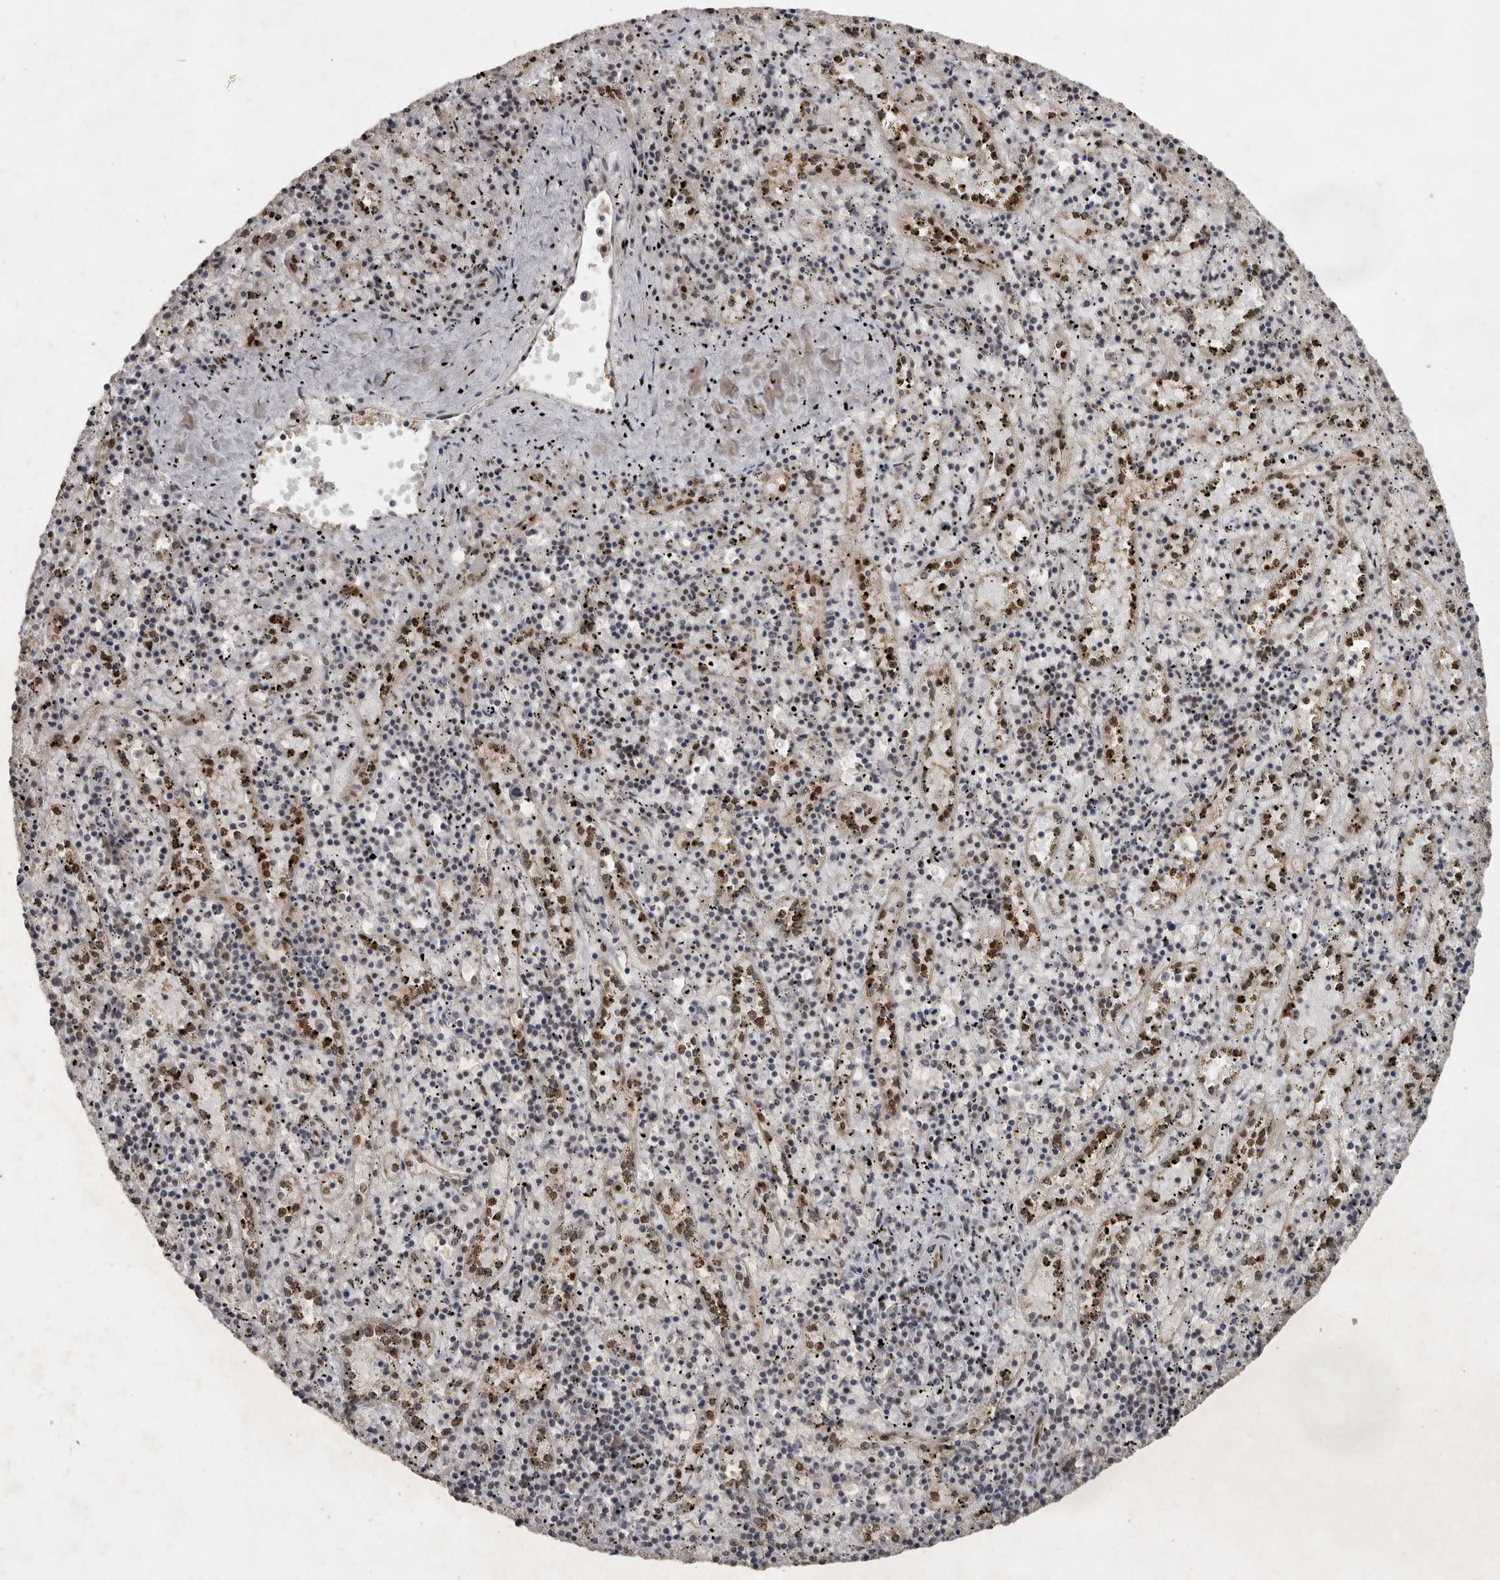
{"staining": {"intensity": "negative", "quantity": "none", "location": "none"}, "tissue": "spleen", "cell_type": "Cells in red pulp", "image_type": "normal", "snomed": [{"axis": "morphology", "description": "Normal tissue, NOS"}, {"axis": "topography", "description": "Spleen"}], "caption": "Spleen stained for a protein using IHC reveals no positivity cells in red pulp.", "gene": "CDC27", "patient": {"sex": "male", "age": 11}}